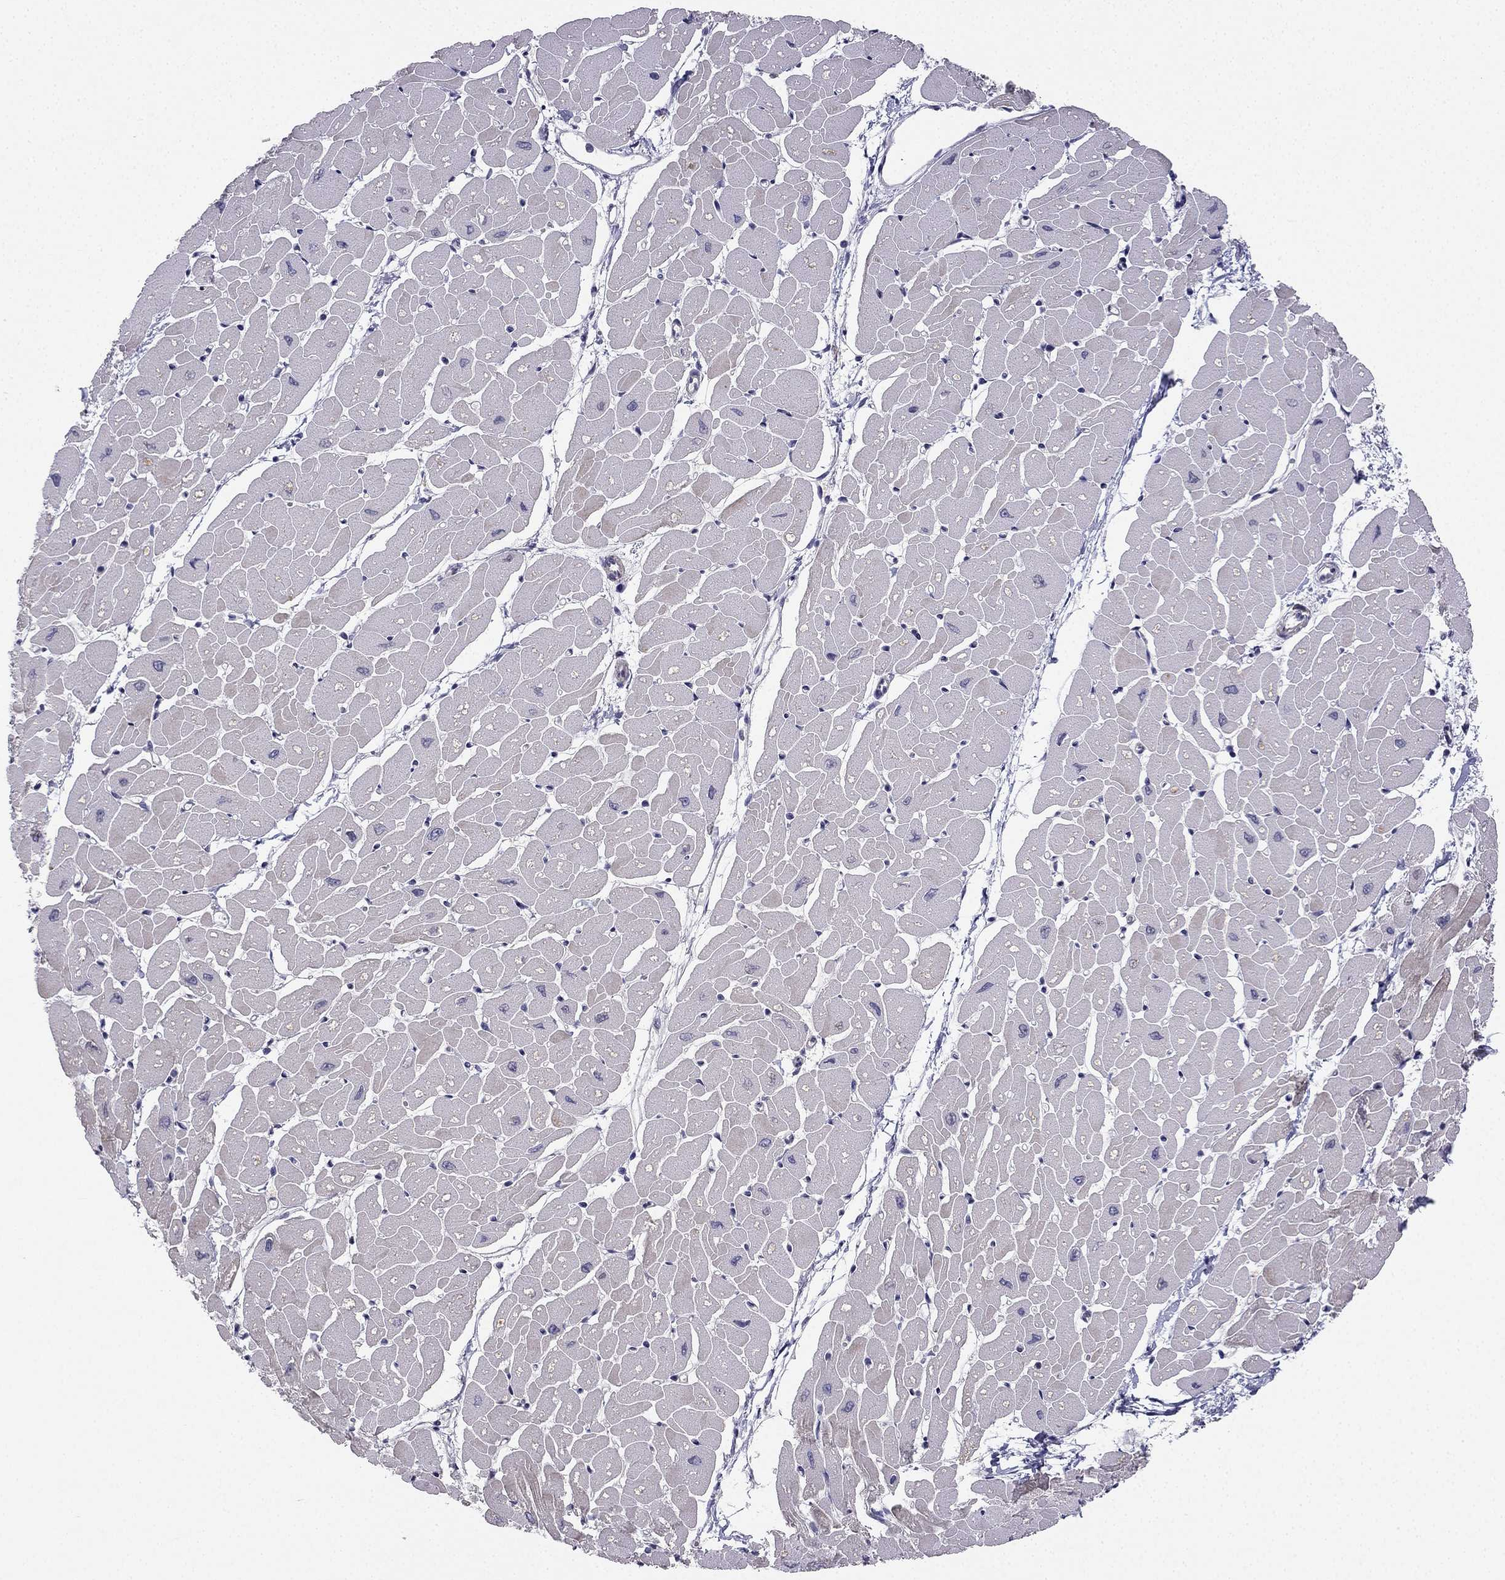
{"staining": {"intensity": "negative", "quantity": "none", "location": "none"}, "tissue": "heart muscle", "cell_type": "Cardiomyocytes", "image_type": "normal", "snomed": [{"axis": "morphology", "description": "Normal tissue, NOS"}, {"axis": "topography", "description": "Heart"}], "caption": "Immunohistochemical staining of benign human heart muscle displays no significant staining in cardiomyocytes. (DAB (3,3'-diaminobenzidine) immunohistochemistry visualized using brightfield microscopy, high magnification).", "gene": "CHST8", "patient": {"sex": "male", "age": 57}}